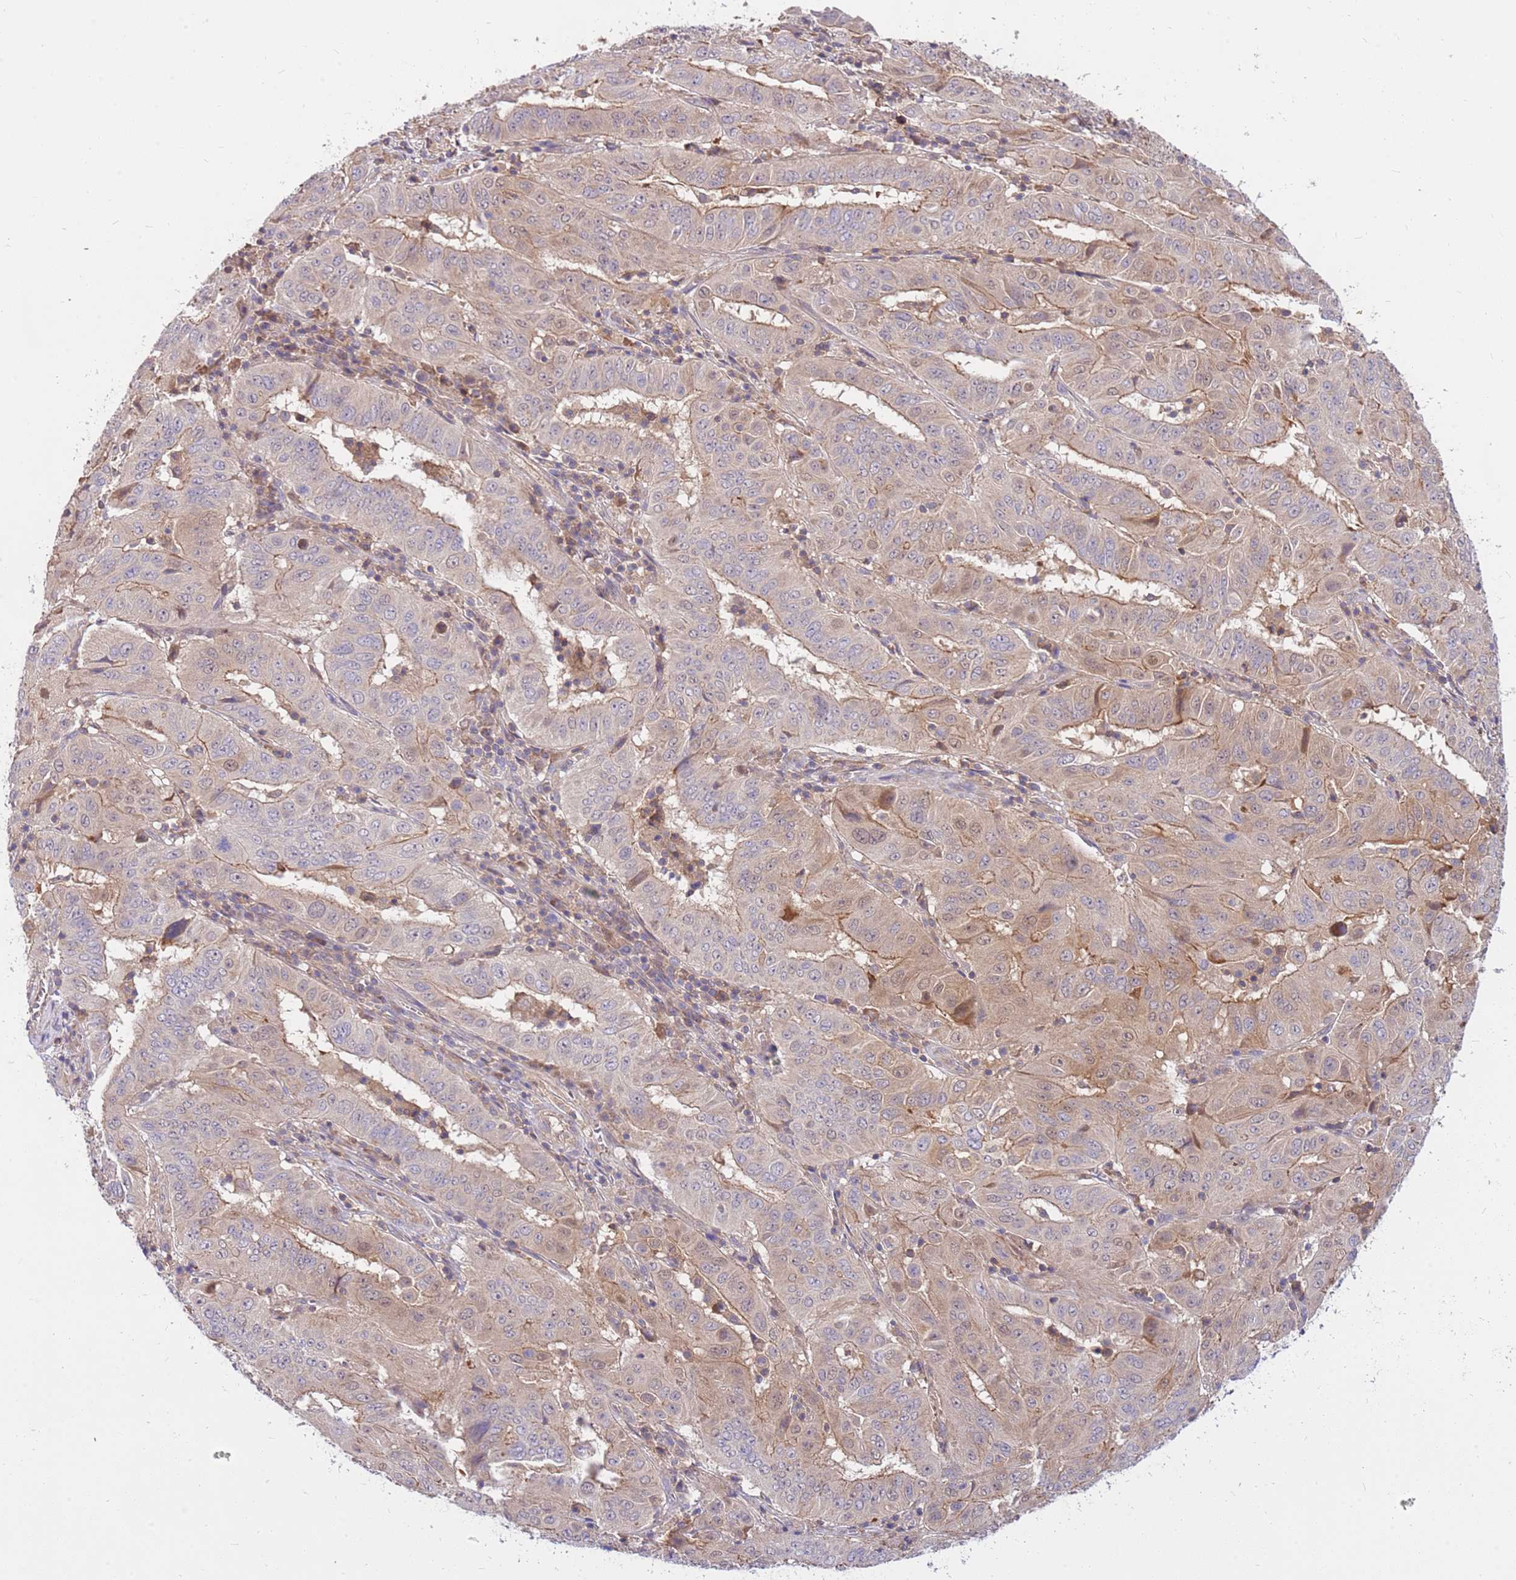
{"staining": {"intensity": "weak", "quantity": "25%-75%", "location": "cytoplasmic/membranous"}, "tissue": "pancreatic cancer", "cell_type": "Tumor cells", "image_type": "cancer", "snomed": [{"axis": "morphology", "description": "Adenocarcinoma, NOS"}, {"axis": "topography", "description": "Pancreas"}], "caption": "Adenocarcinoma (pancreatic) was stained to show a protein in brown. There is low levels of weak cytoplasmic/membranous expression in approximately 25%-75% of tumor cells. Nuclei are stained in blue.", "gene": "MVD", "patient": {"sex": "male", "age": 63}}